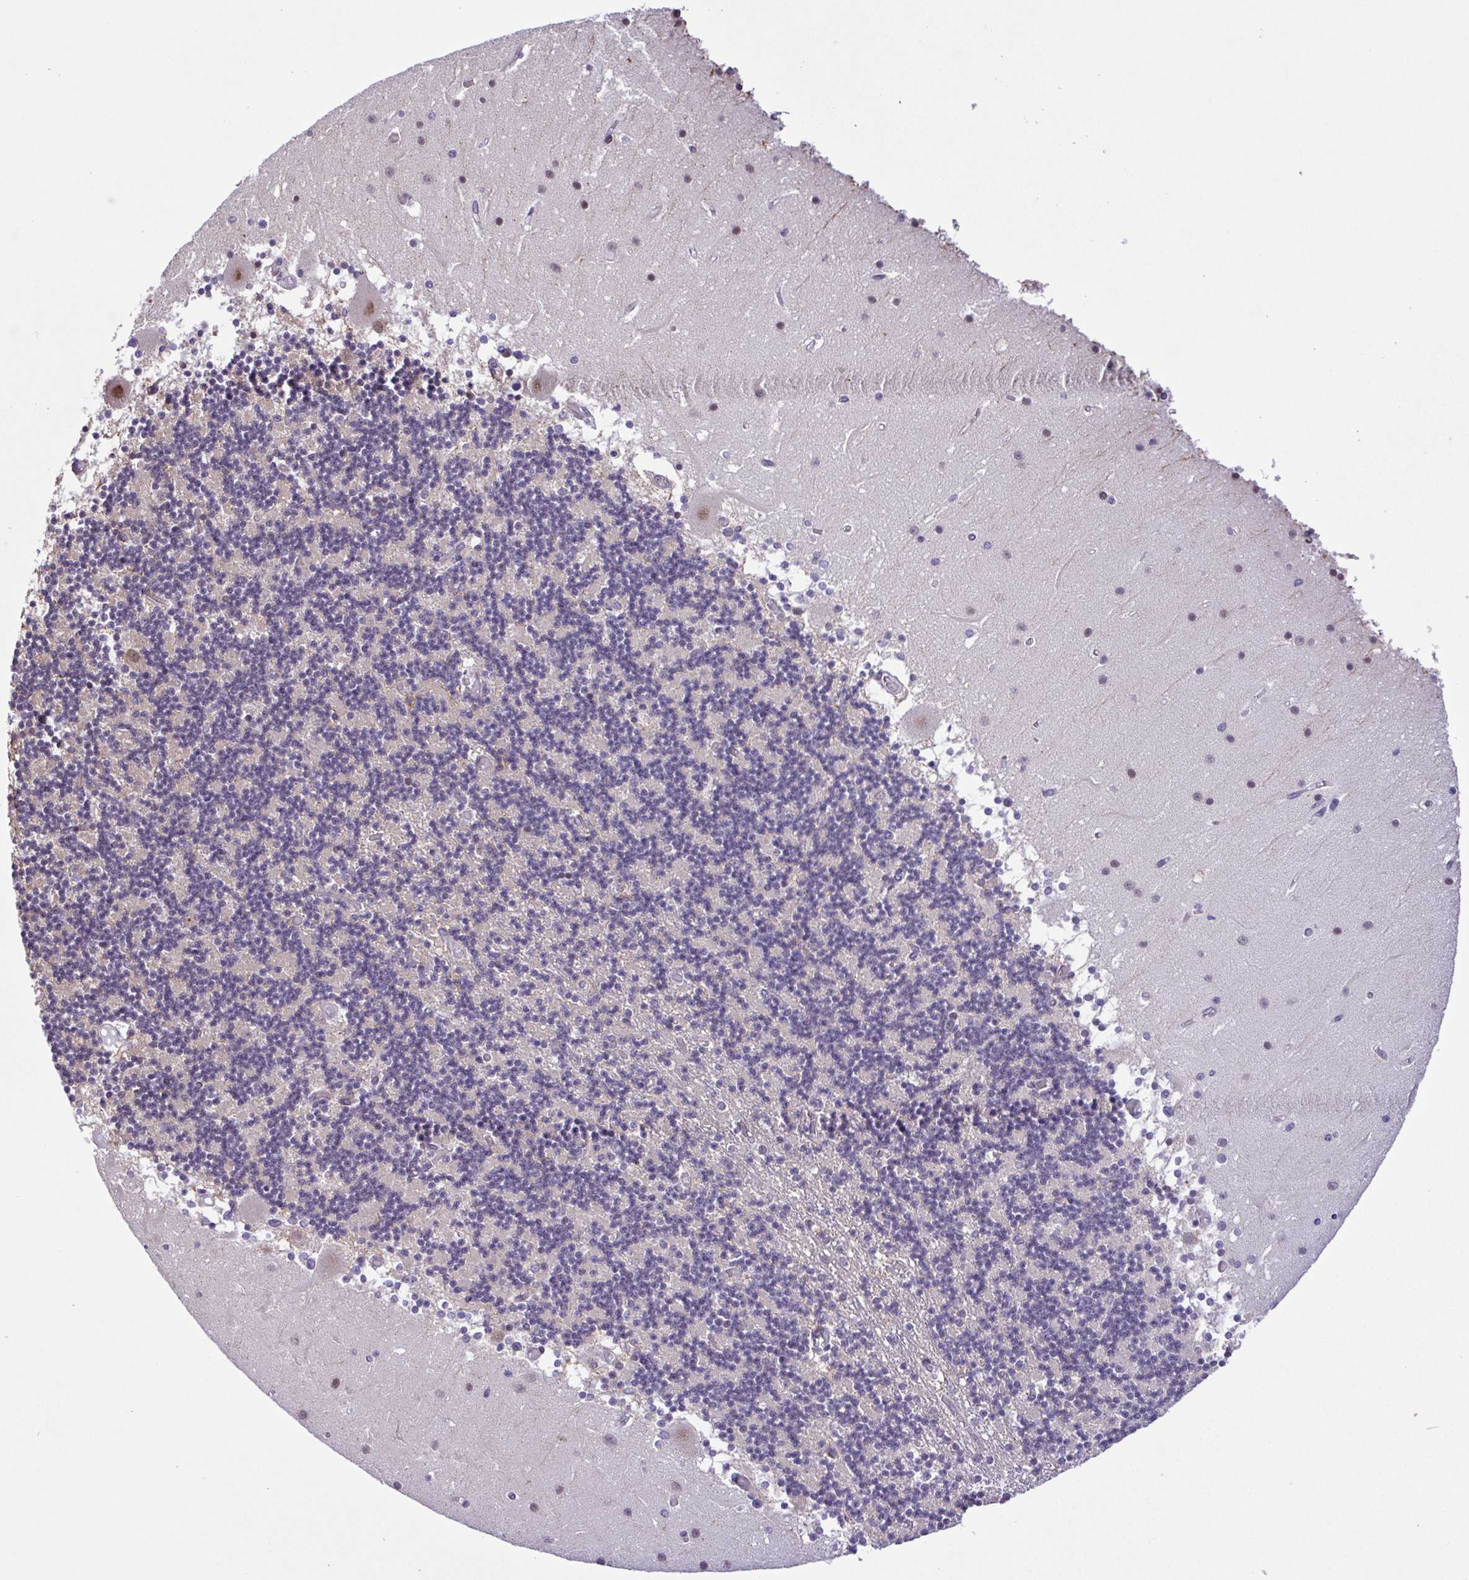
{"staining": {"intensity": "negative", "quantity": "none", "location": "none"}, "tissue": "cerebellum", "cell_type": "Cells in granular layer", "image_type": "normal", "snomed": [{"axis": "morphology", "description": "Normal tissue, NOS"}, {"axis": "topography", "description": "Cerebellum"}], "caption": "Immunohistochemistry of benign cerebellum reveals no expression in cells in granular layer. (DAB (3,3'-diaminobenzidine) immunohistochemistry (IHC) with hematoxylin counter stain).", "gene": "ENSG00000286022", "patient": {"sex": "female", "age": 28}}